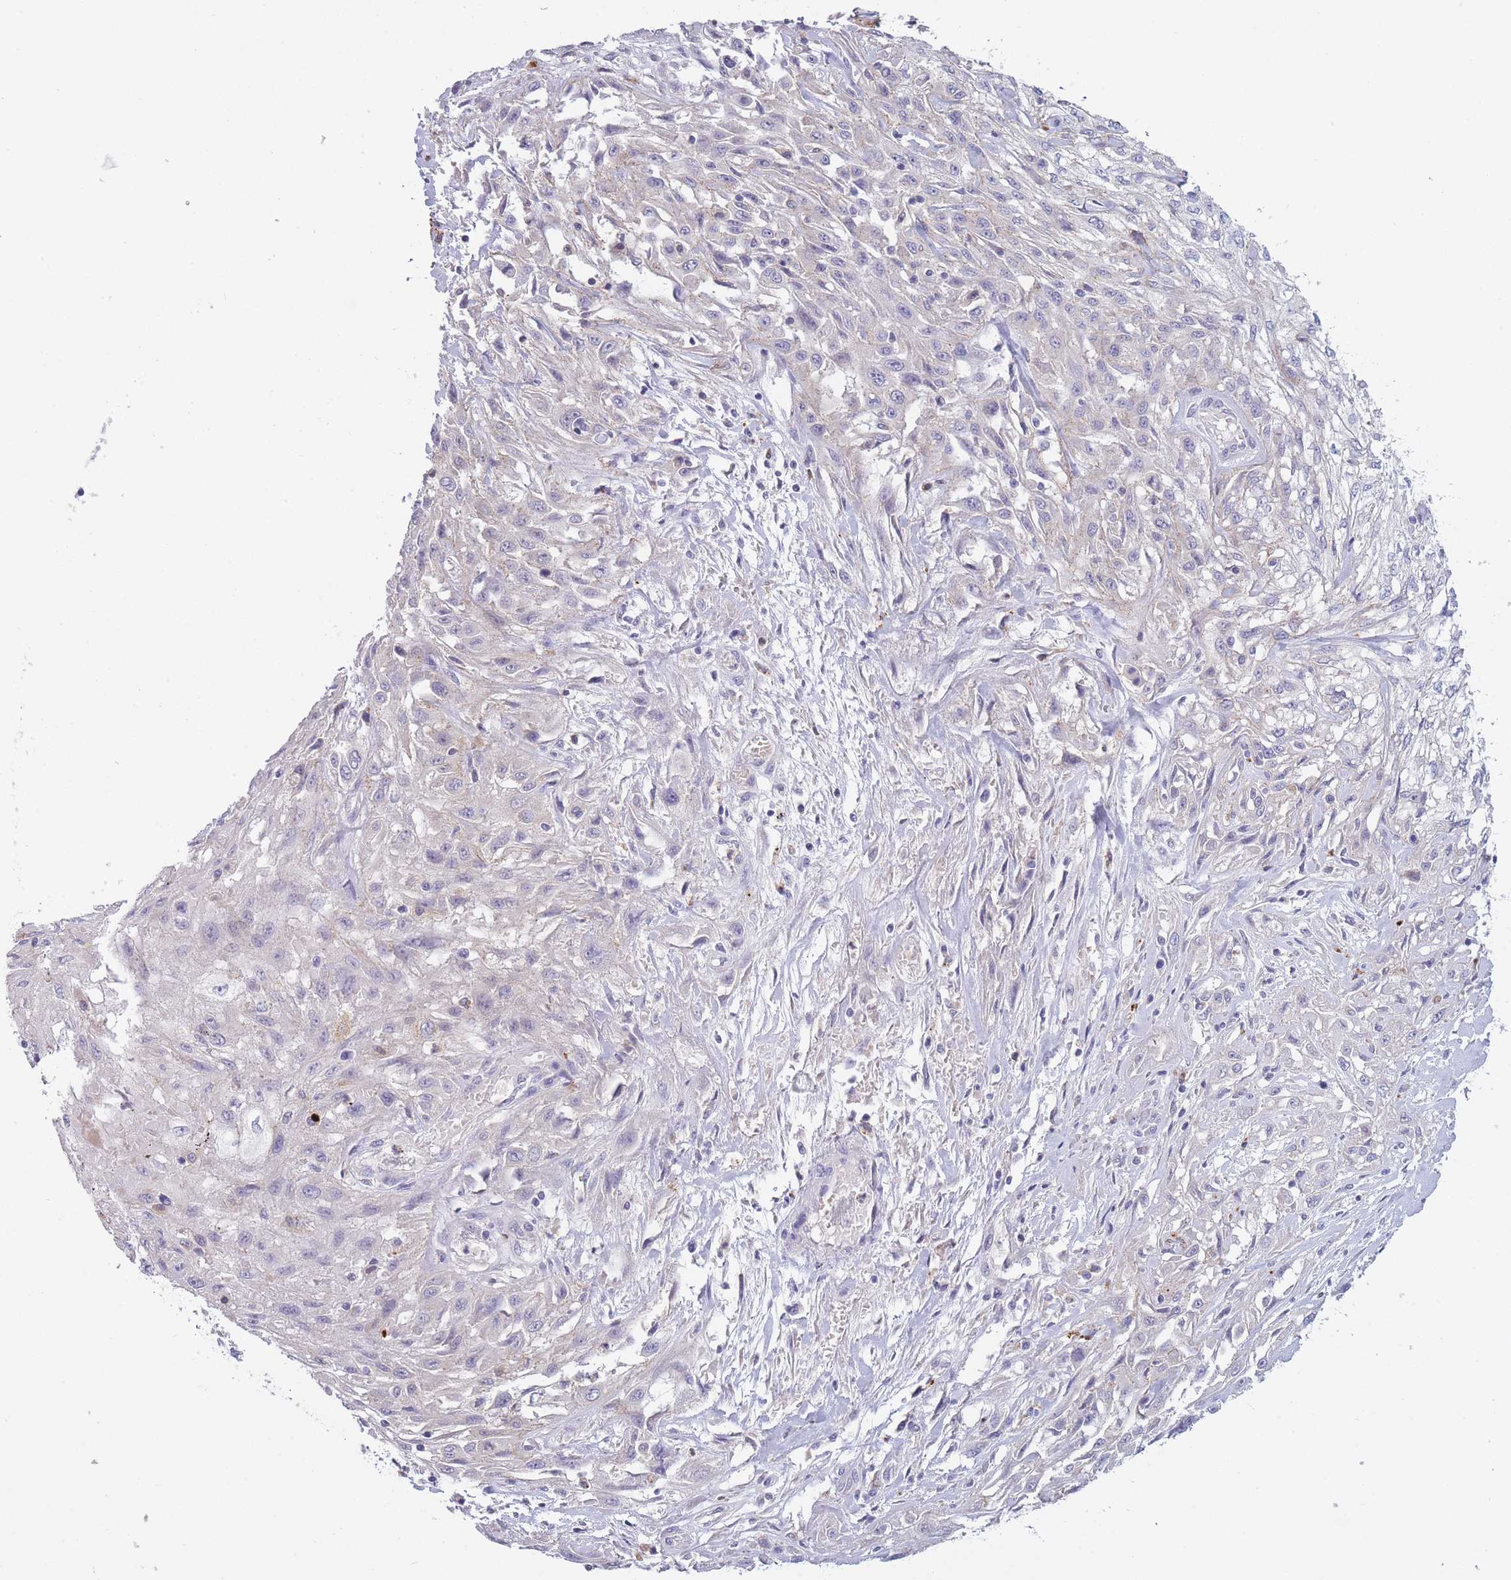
{"staining": {"intensity": "negative", "quantity": "none", "location": "none"}, "tissue": "skin cancer", "cell_type": "Tumor cells", "image_type": "cancer", "snomed": [{"axis": "morphology", "description": "Squamous cell carcinoma, NOS"}, {"axis": "morphology", "description": "Squamous cell carcinoma, metastatic, NOS"}, {"axis": "topography", "description": "Skin"}, {"axis": "topography", "description": "Lymph node"}], "caption": "This is a image of immunohistochemistry staining of skin cancer (metastatic squamous cell carcinoma), which shows no positivity in tumor cells.", "gene": "TRIM61", "patient": {"sex": "male", "age": 75}}